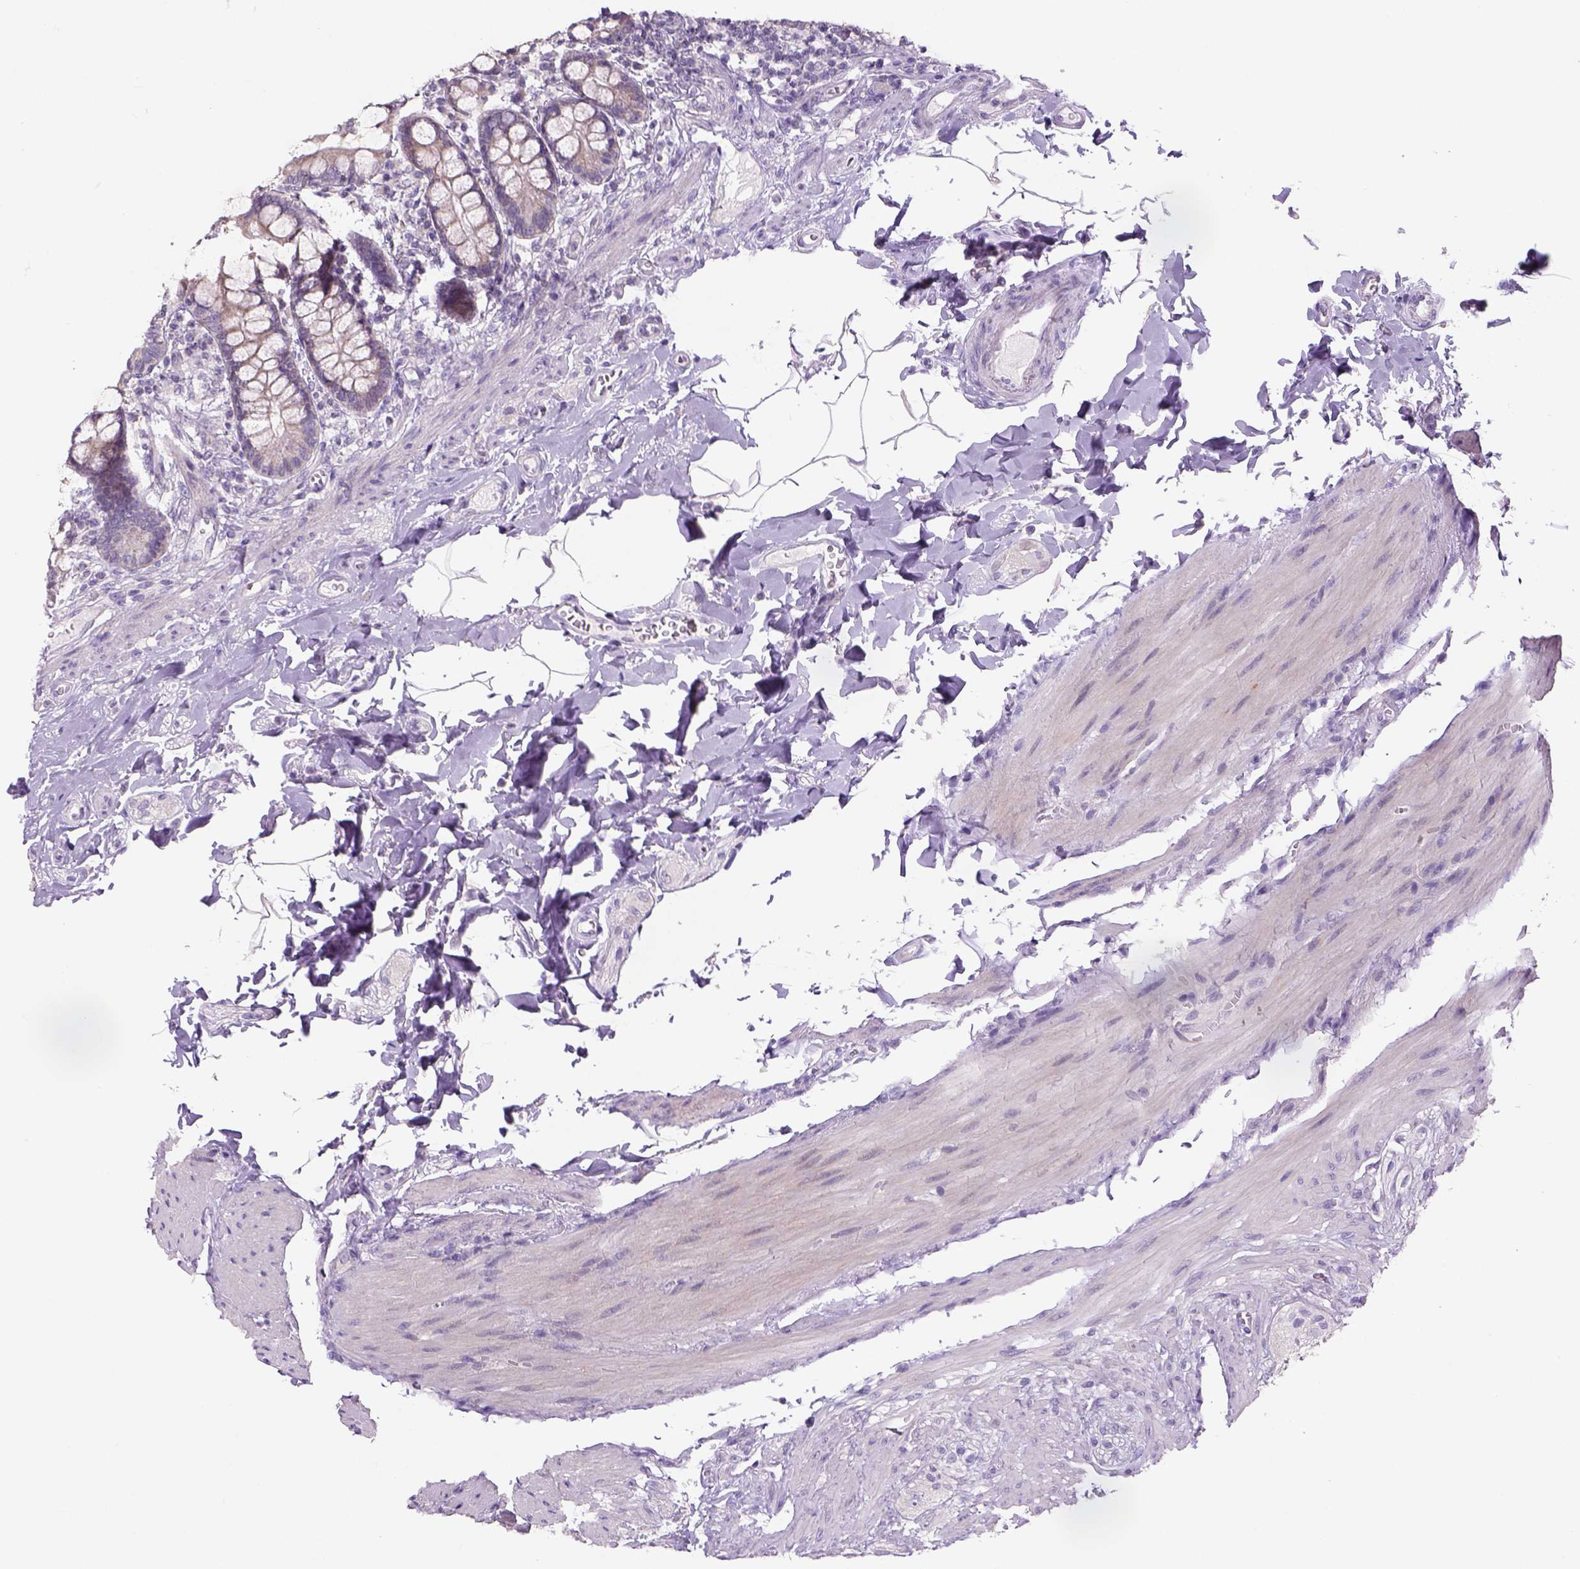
{"staining": {"intensity": "weak", "quantity": ">75%", "location": "cytoplasmic/membranous"}, "tissue": "small intestine", "cell_type": "Glandular cells", "image_type": "normal", "snomed": [{"axis": "morphology", "description": "Normal tissue, NOS"}, {"axis": "topography", "description": "Small intestine"}], "caption": "Small intestine stained for a protein reveals weak cytoplasmic/membranous positivity in glandular cells.", "gene": "ADGRV1", "patient": {"sex": "female", "age": 56}}